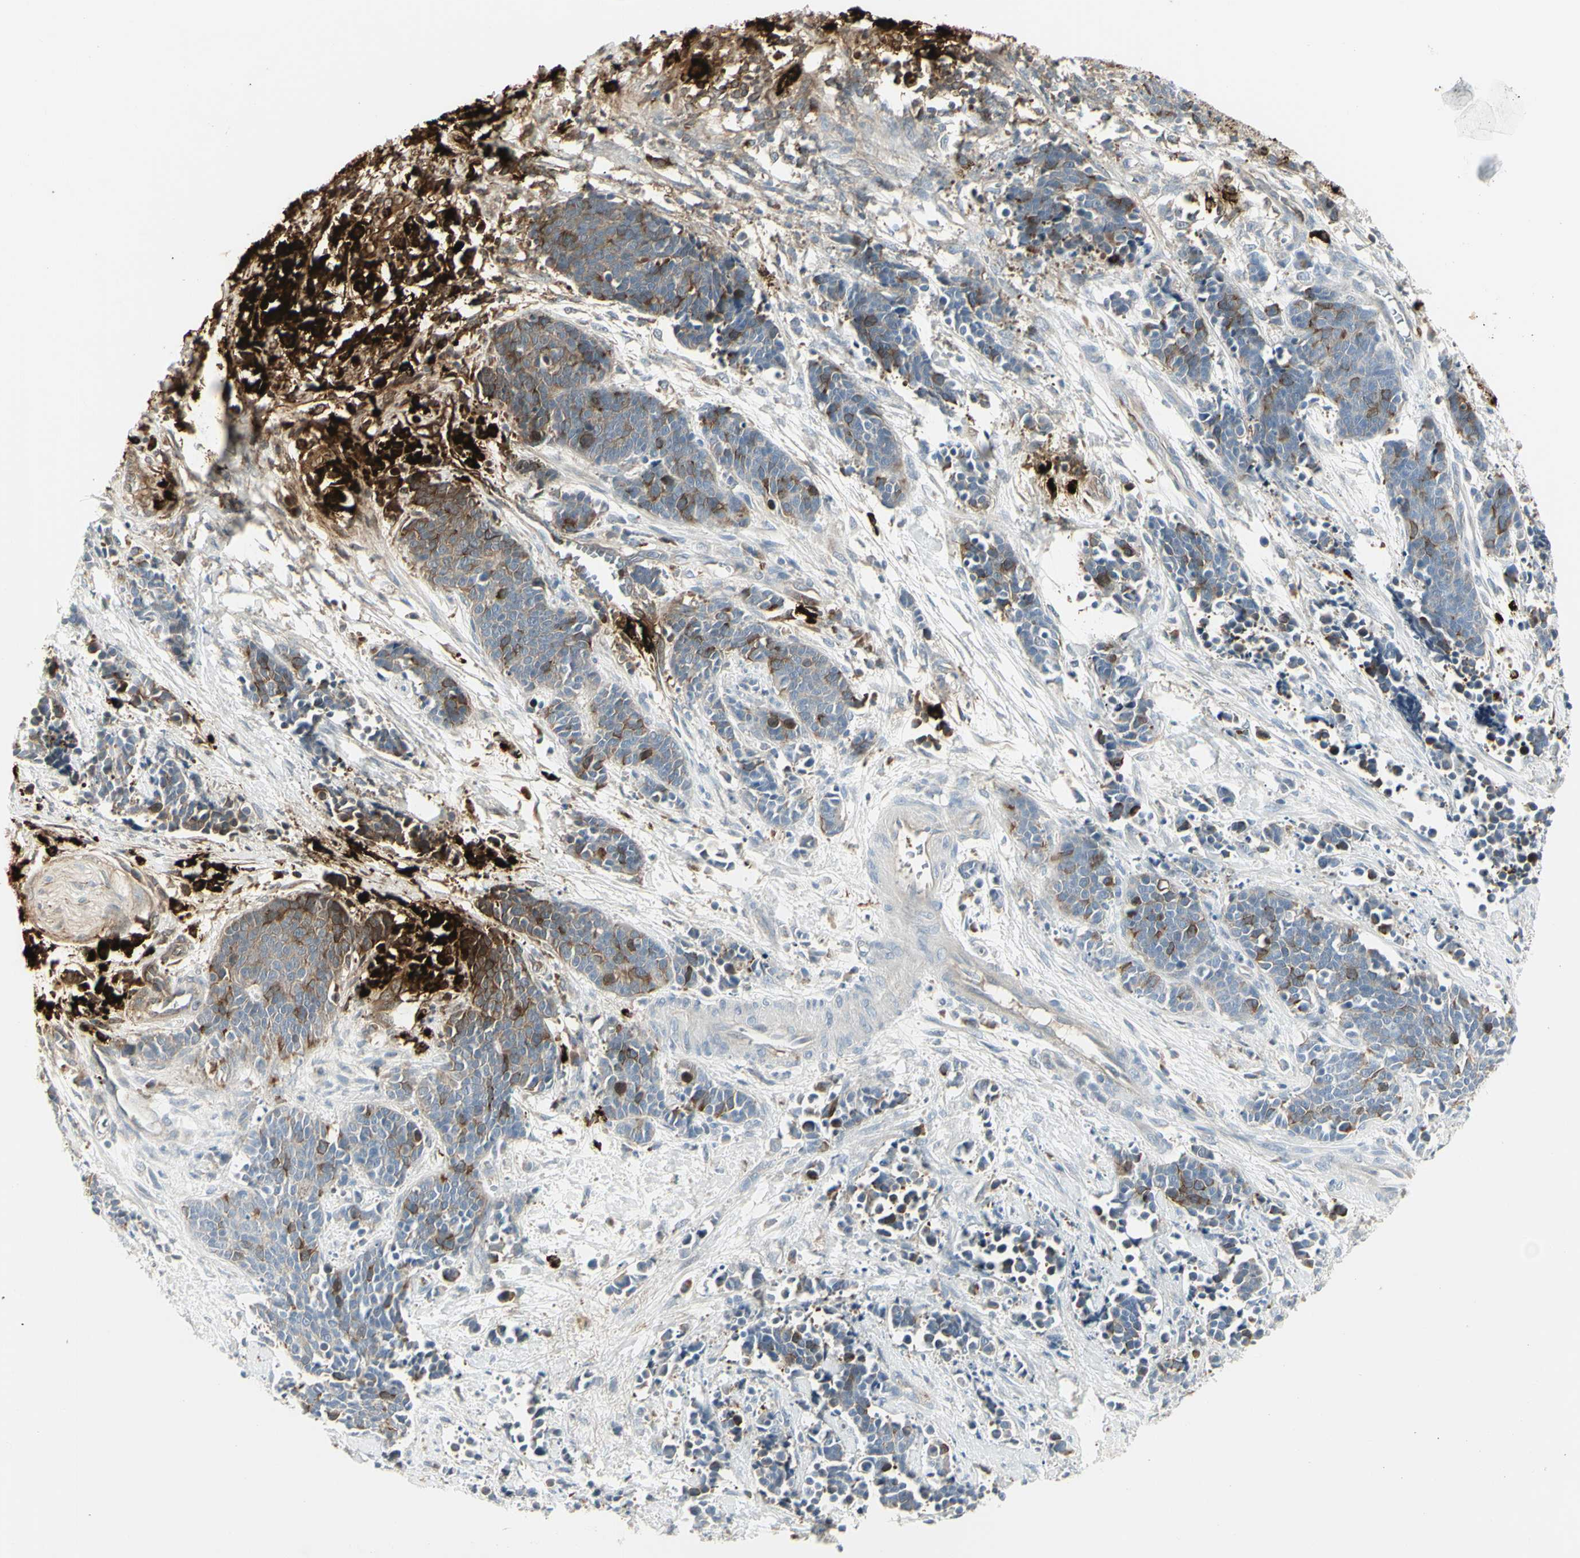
{"staining": {"intensity": "moderate", "quantity": "<25%", "location": "cytoplasmic/membranous"}, "tissue": "cervical cancer", "cell_type": "Tumor cells", "image_type": "cancer", "snomed": [{"axis": "morphology", "description": "Squamous cell carcinoma, NOS"}, {"axis": "topography", "description": "Cervix"}], "caption": "Cervical cancer (squamous cell carcinoma) stained for a protein (brown) demonstrates moderate cytoplasmic/membranous positive positivity in approximately <25% of tumor cells.", "gene": "CCNB2", "patient": {"sex": "female", "age": 35}}